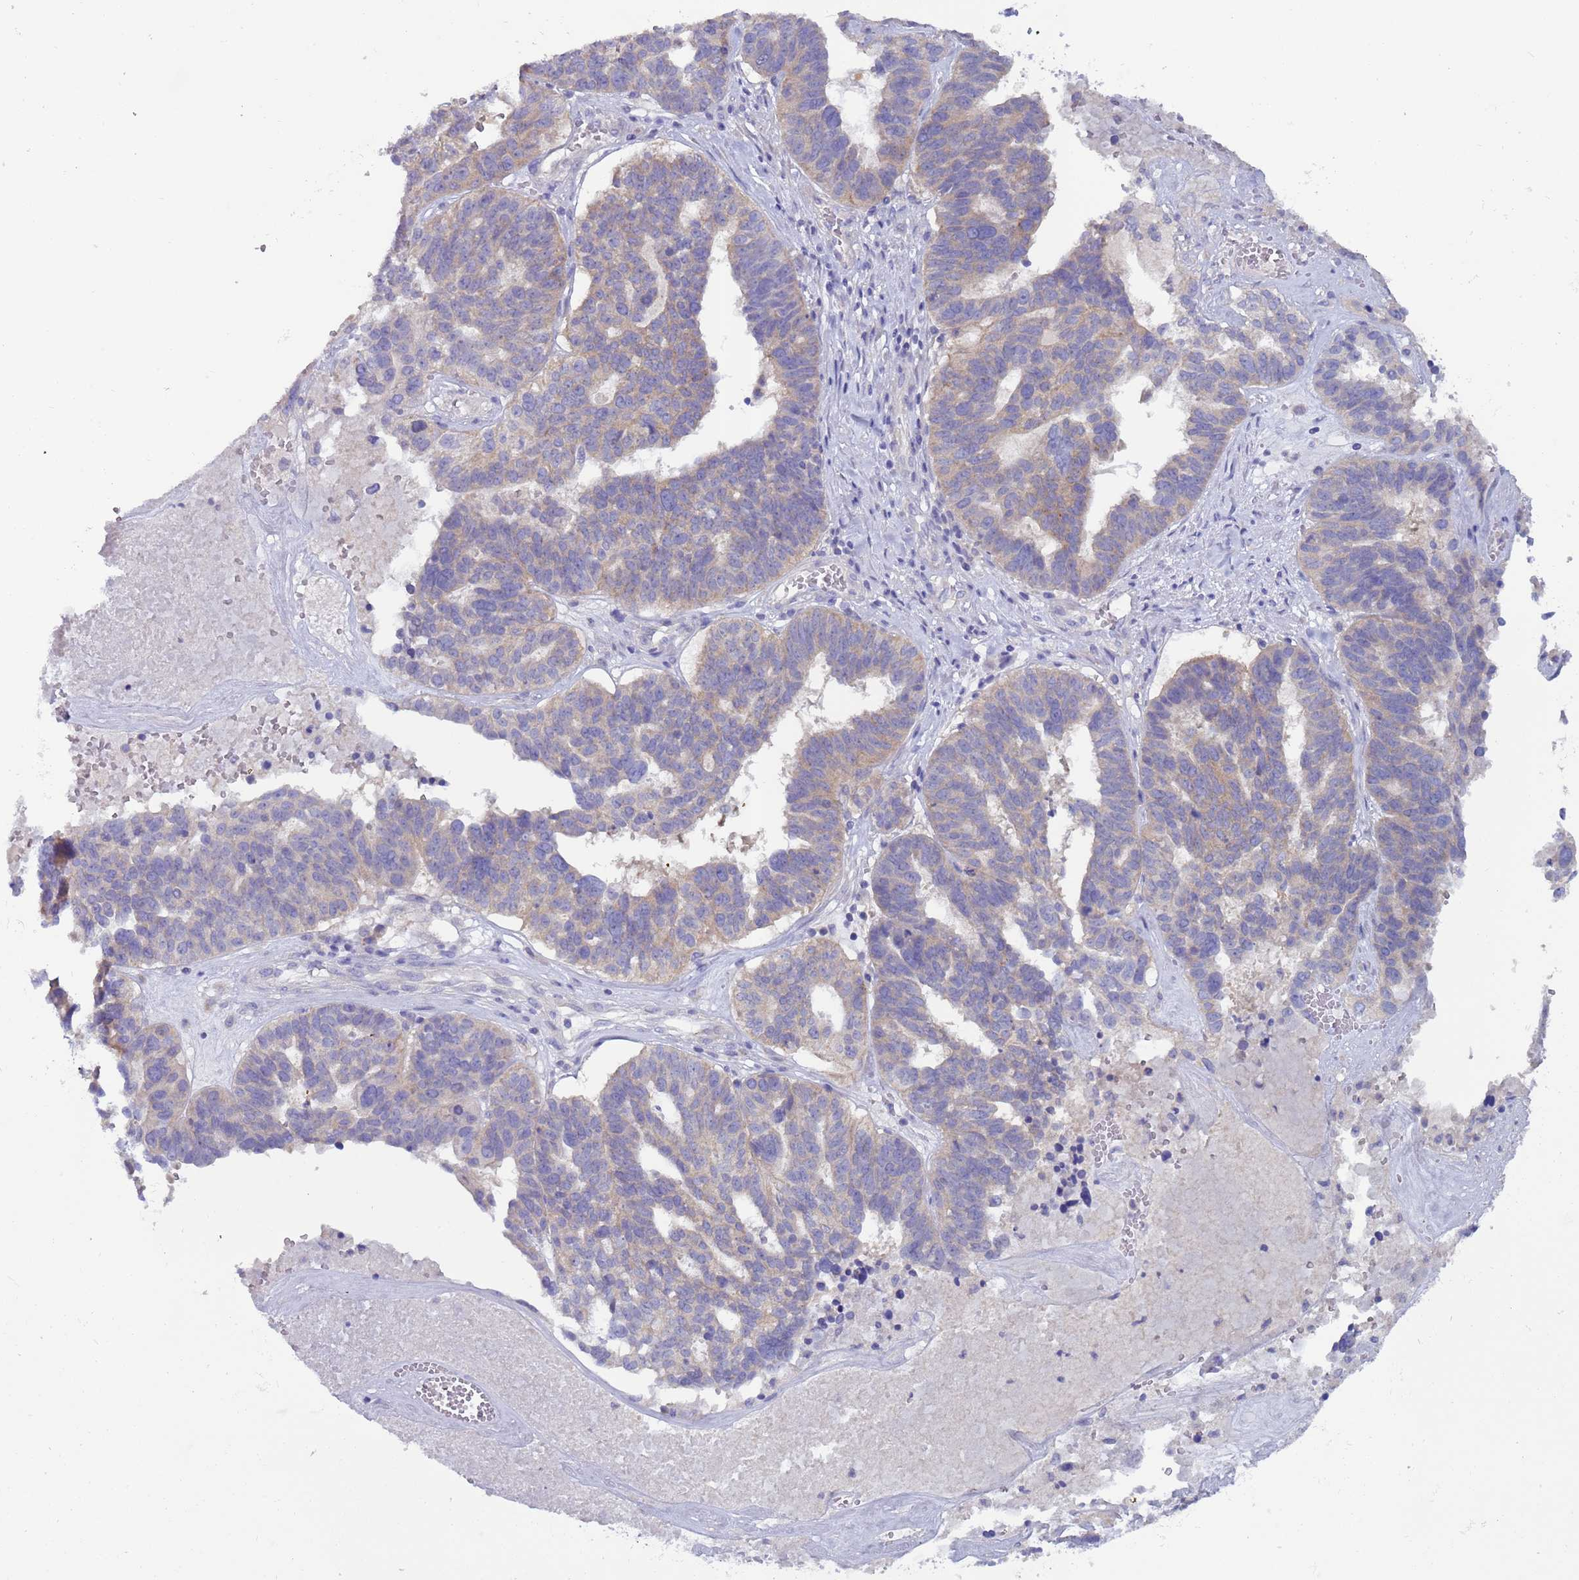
{"staining": {"intensity": "weak", "quantity": "<25%", "location": "cytoplasmic/membranous"}, "tissue": "ovarian cancer", "cell_type": "Tumor cells", "image_type": "cancer", "snomed": [{"axis": "morphology", "description": "Cystadenocarcinoma, serous, NOS"}, {"axis": "topography", "description": "Ovary"}], "caption": "Tumor cells are negative for protein expression in human ovarian cancer (serous cystadenocarcinoma).", "gene": "UQCRQ", "patient": {"sex": "female", "age": 59}}